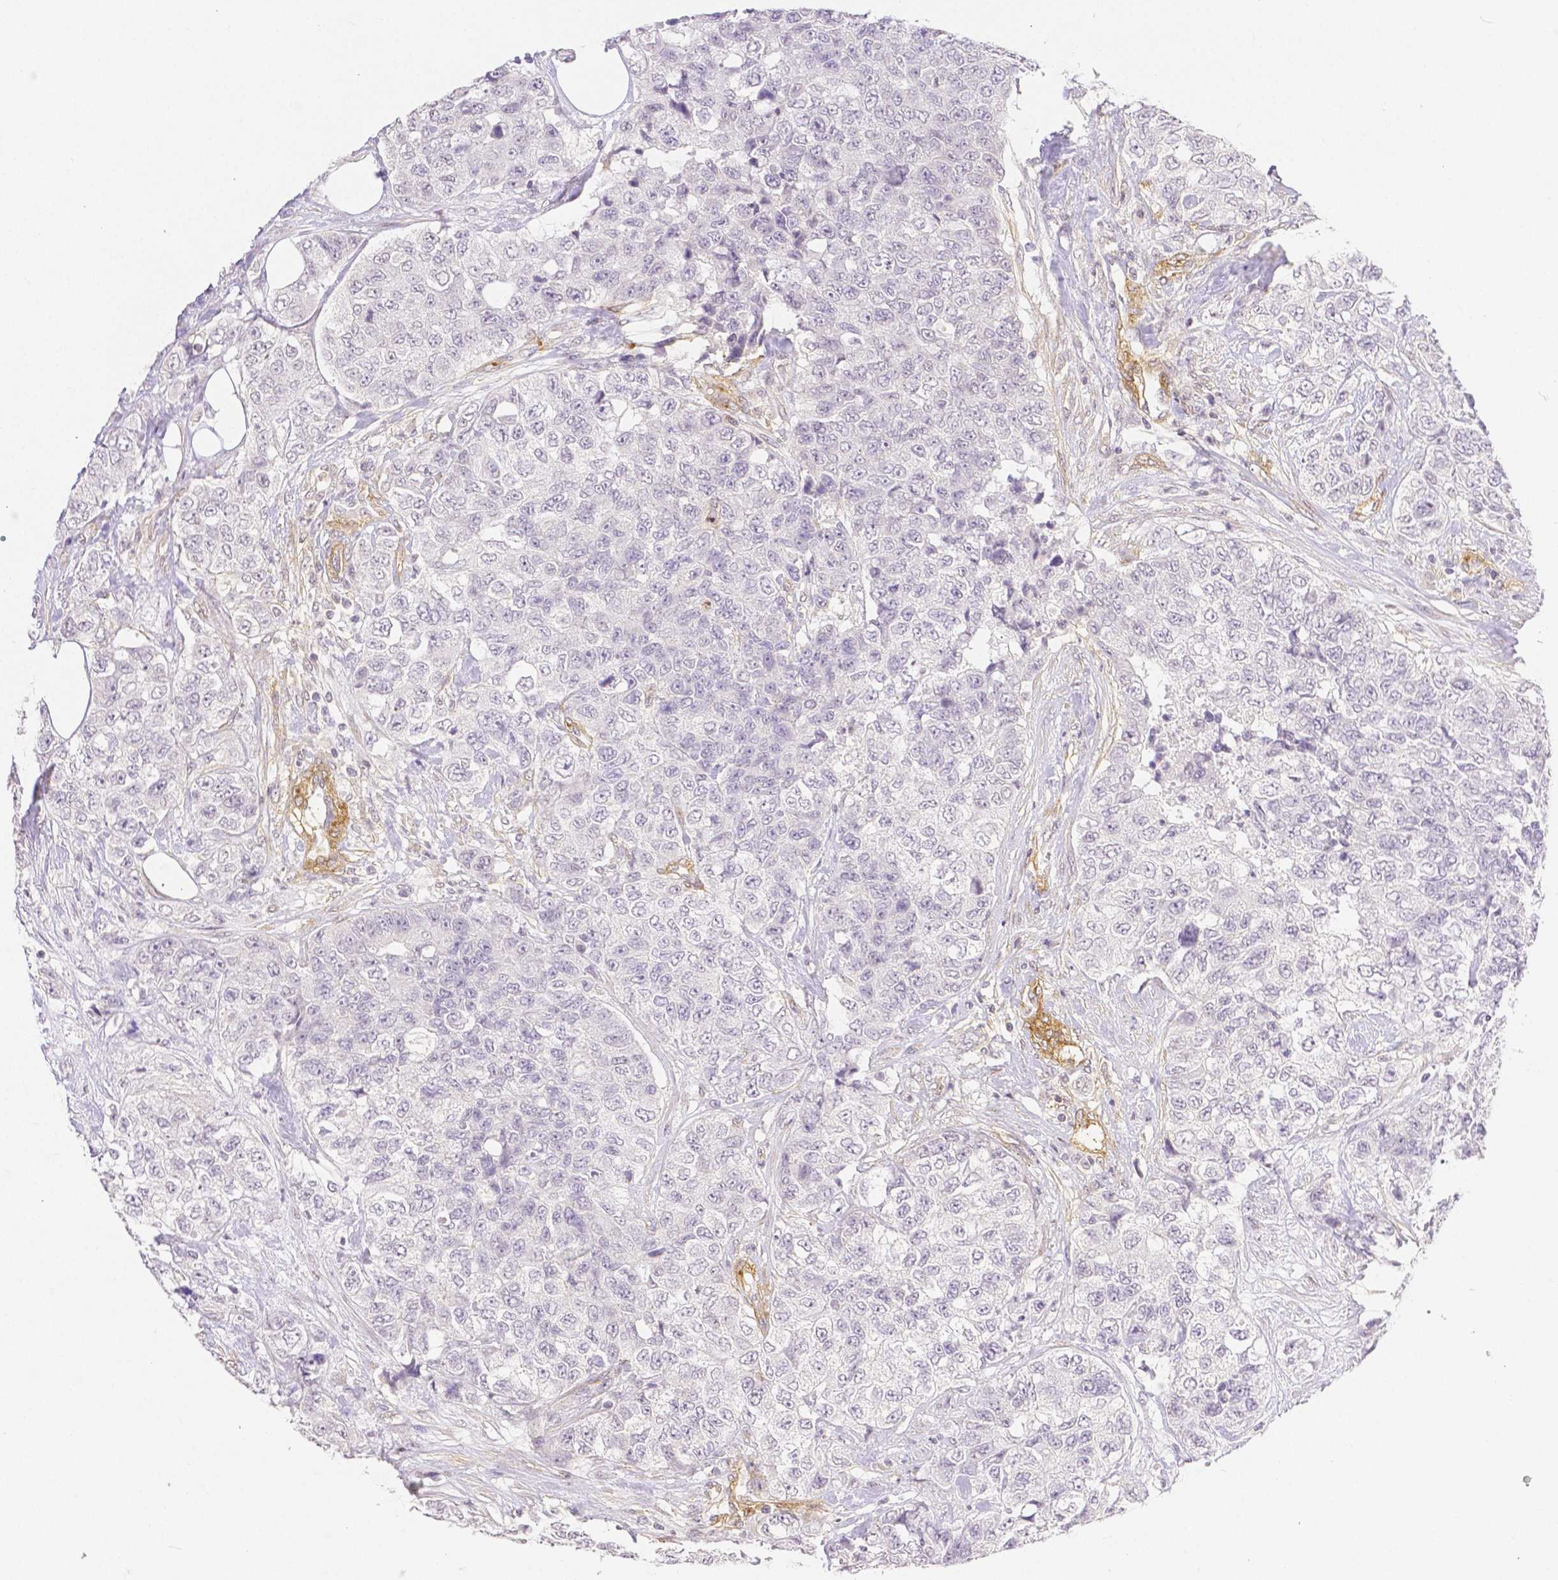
{"staining": {"intensity": "negative", "quantity": "none", "location": "none"}, "tissue": "urothelial cancer", "cell_type": "Tumor cells", "image_type": "cancer", "snomed": [{"axis": "morphology", "description": "Urothelial carcinoma, High grade"}, {"axis": "topography", "description": "Urinary bladder"}], "caption": "High-grade urothelial carcinoma stained for a protein using immunohistochemistry reveals no staining tumor cells.", "gene": "THY1", "patient": {"sex": "female", "age": 78}}